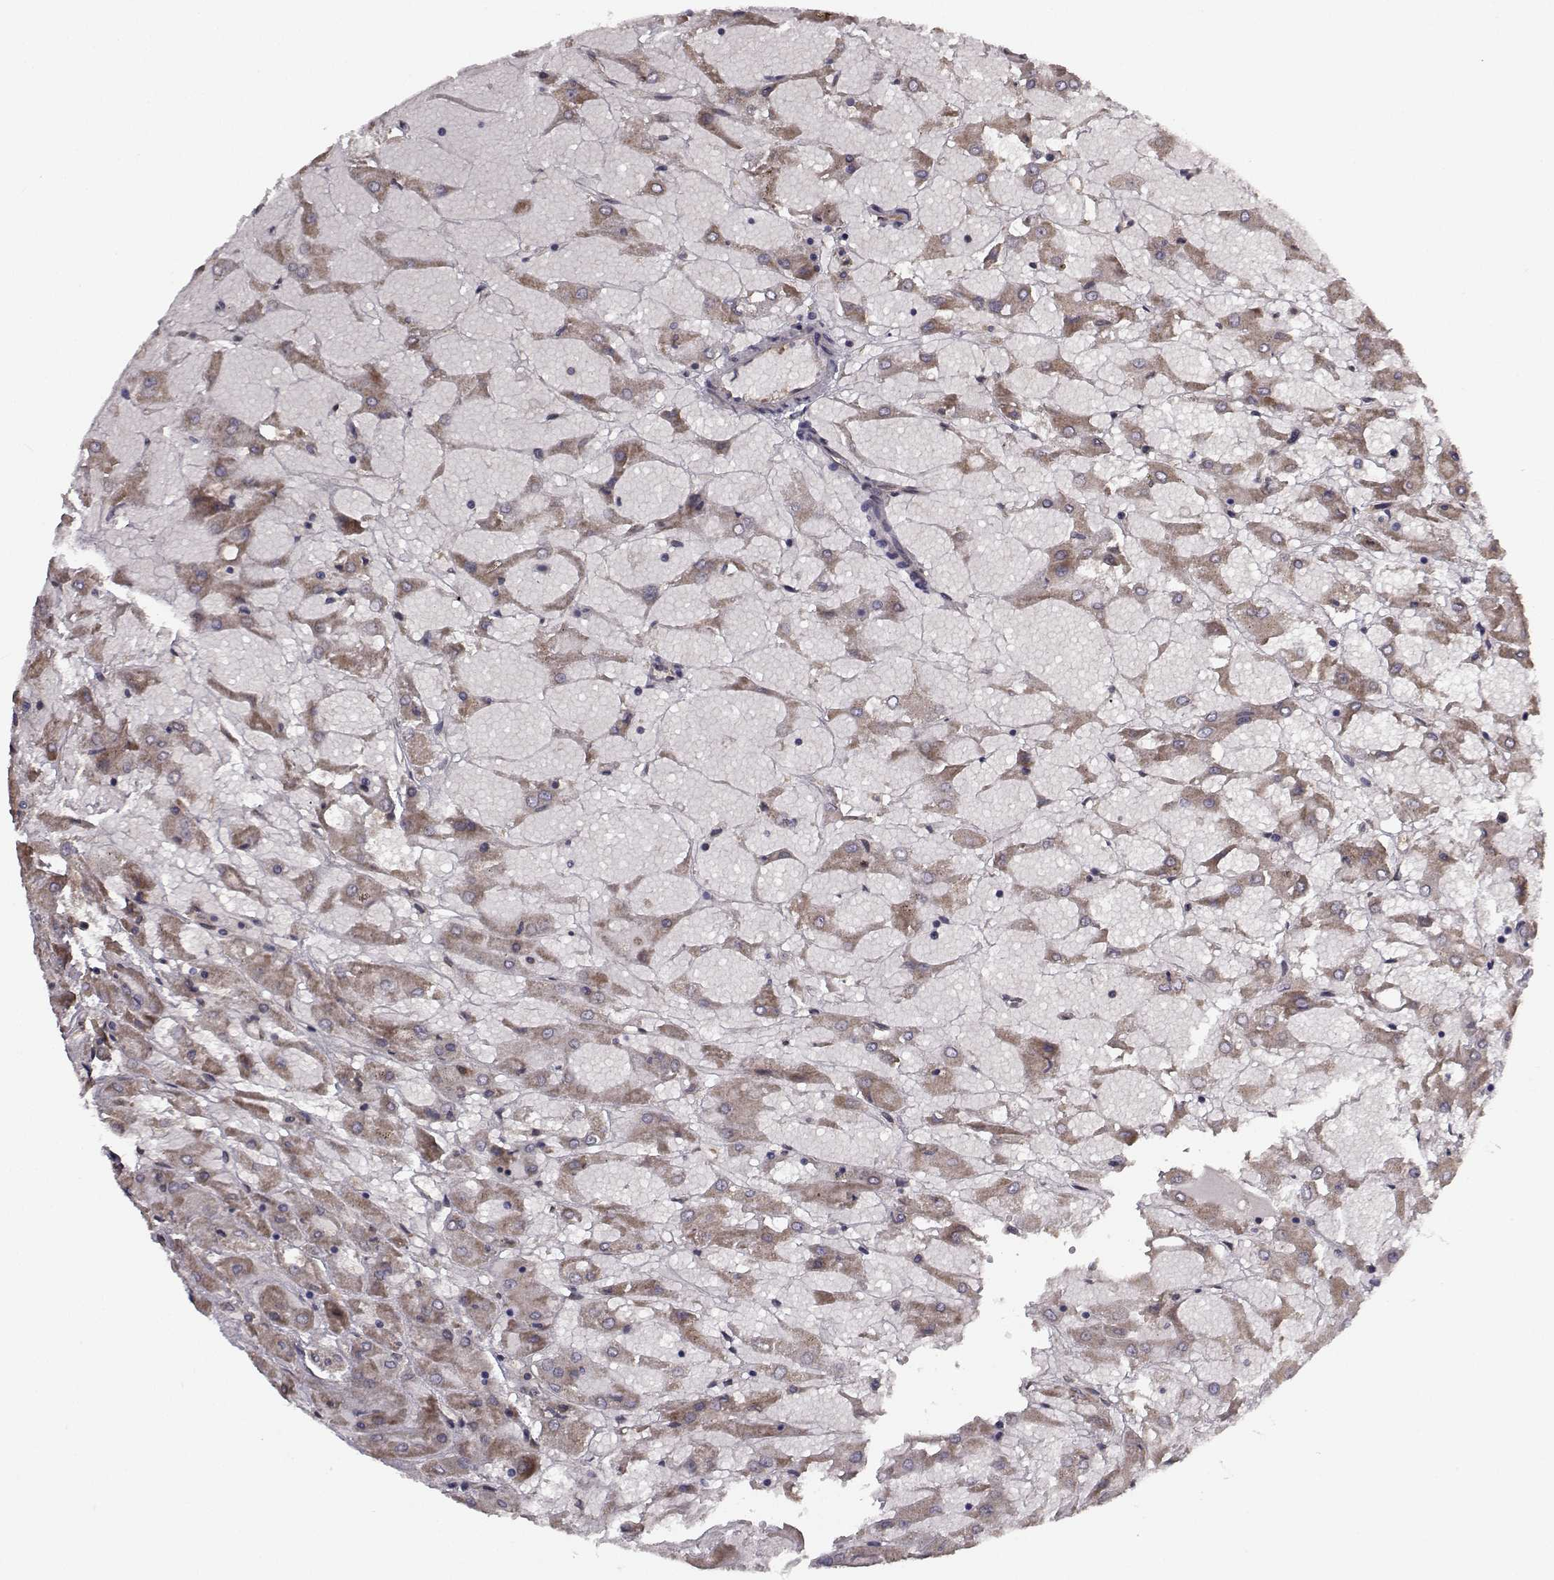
{"staining": {"intensity": "weak", "quantity": ">75%", "location": "cytoplasmic/membranous"}, "tissue": "renal cancer", "cell_type": "Tumor cells", "image_type": "cancer", "snomed": [{"axis": "morphology", "description": "Adenocarcinoma, NOS"}, {"axis": "topography", "description": "Kidney"}], "caption": "IHC (DAB (3,3'-diaminobenzidine)) staining of human renal adenocarcinoma shows weak cytoplasmic/membranous protein positivity in approximately >75% of tumor cells.", "gene": "TRIP10", "patient": {"sex": "male", "age": 72}}